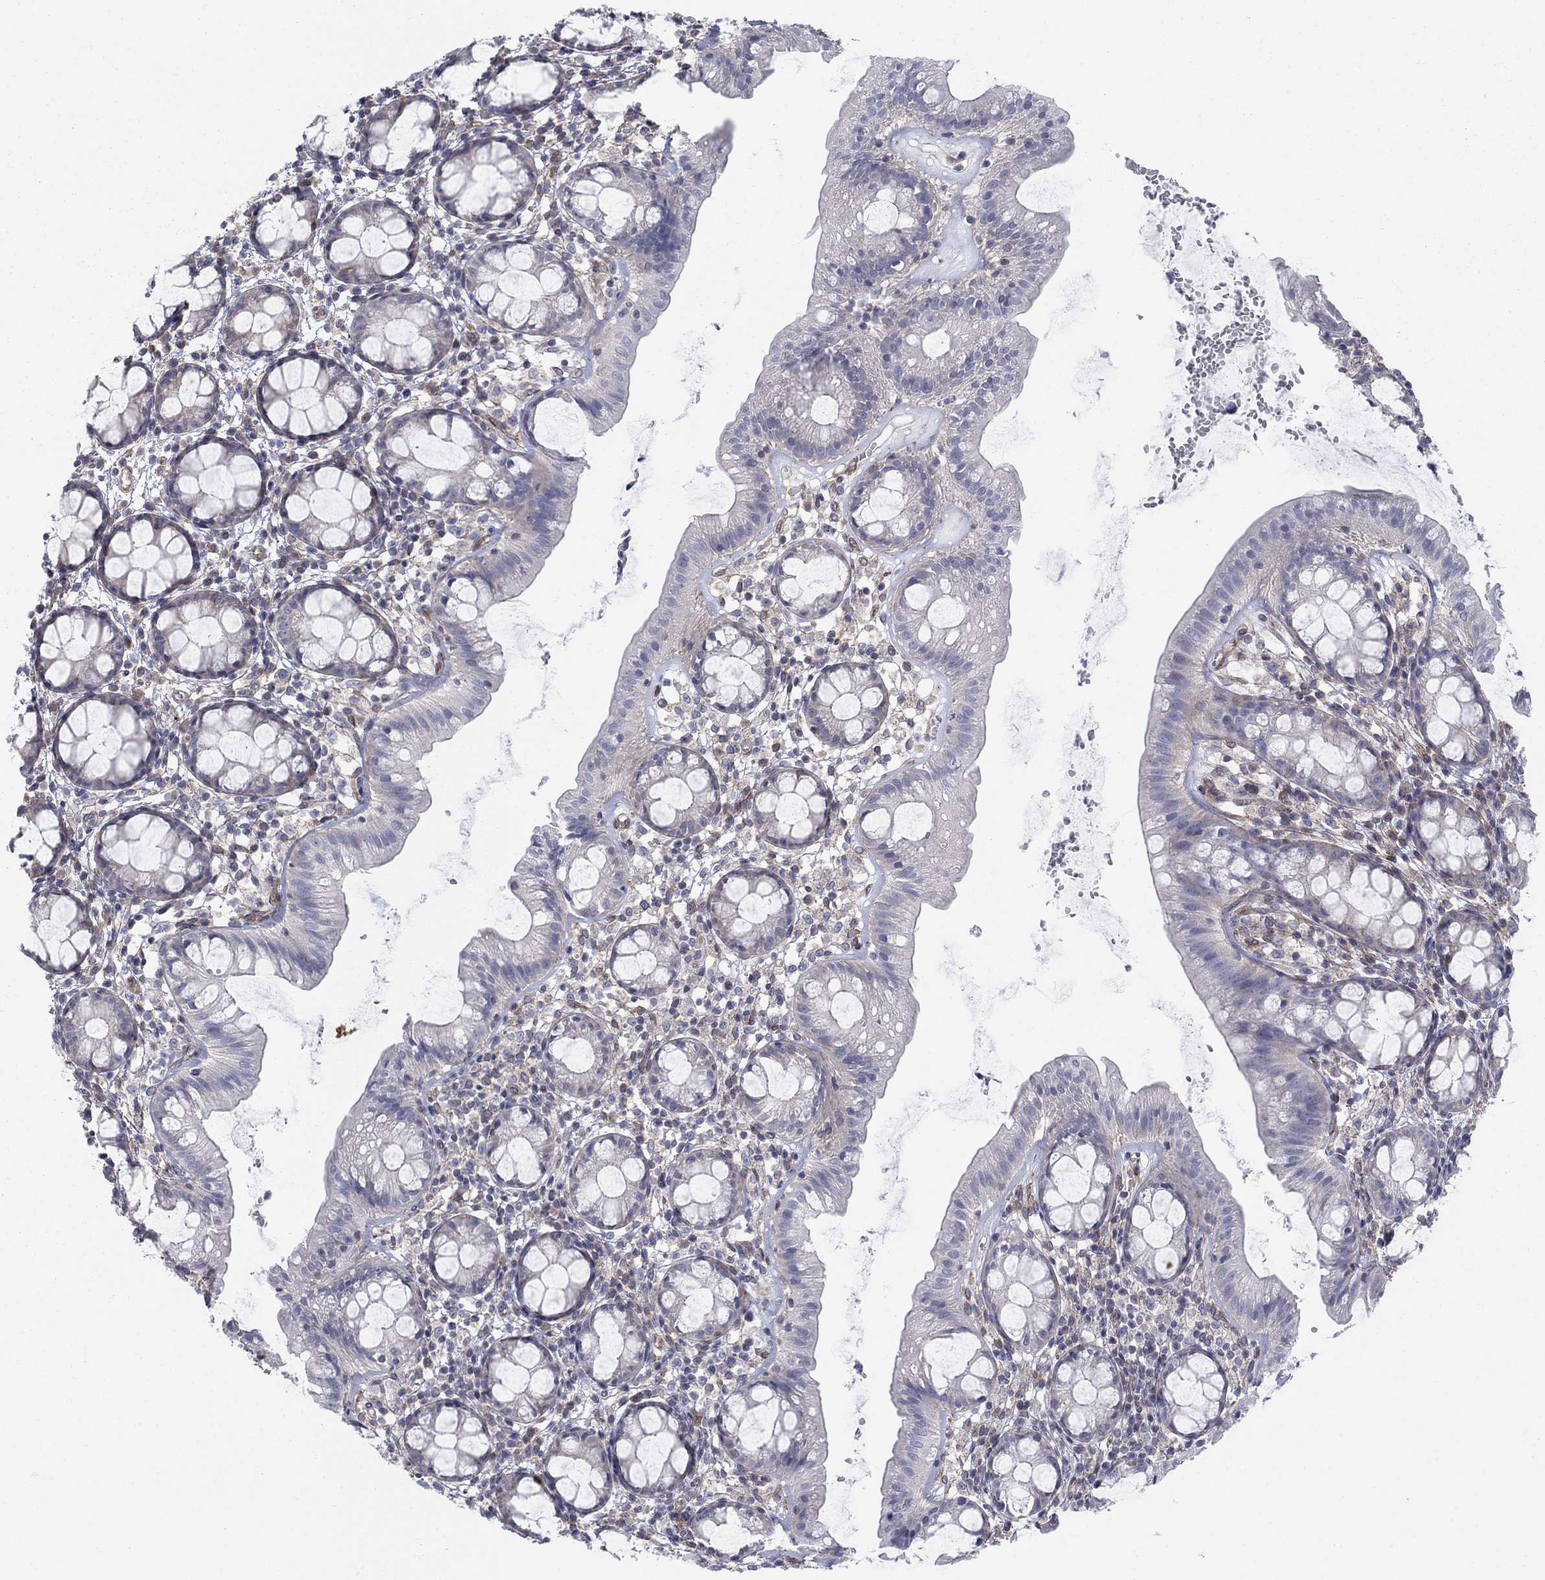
{"staining": {"intensity": "moderate", "quantity": "25%-75%", "location": "cytoplasmic/membranous"}, "tissue": "rectum", "cell_type": "Glandular cells", "image_type": "normal", "snomed": [{"axis": "morphology", "description": "Normal tissue, NOS"}, {"axis": "topography", "description": "Rectum"}], "caption": "This image shows immunohistochemistry (IHC) staining of normal human rectum, with medium moderate cytoplasmic/membranous positivity in approximately 25%-75% of glandular cells.", "gene": "FXR1", "patient": {"sex": "male", "age": 57}}